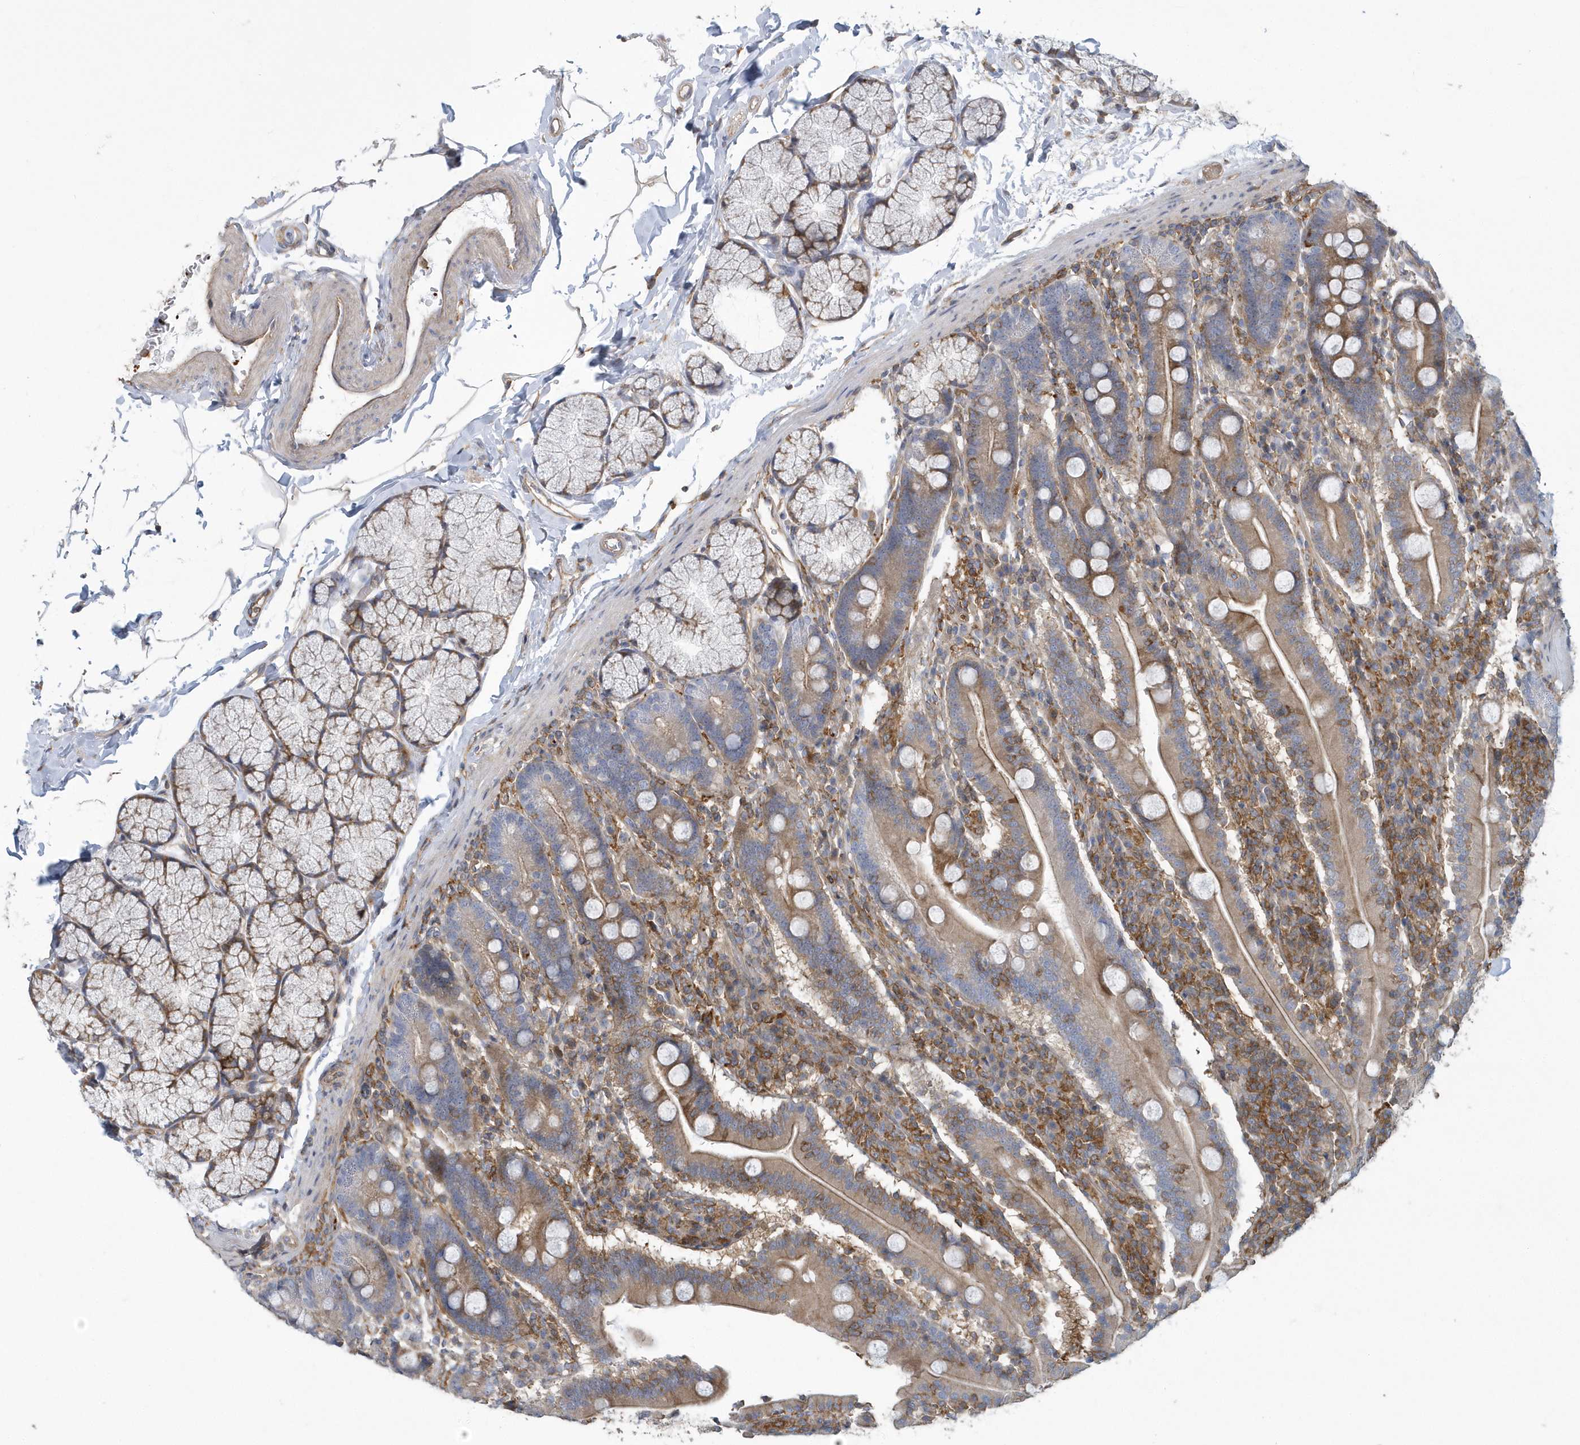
{"staining": {"intensity": "weak", "quantity": "25%-75%", "location": "cytoplasmic/membranous"}, "tissue": "duodenum", "cell_type": "Glandular cells", "image_type": "normal", "snomed": [{"axis": "morphology", "description": "Normal tissue, NOS"}, {"axis": "topography", "description": "Duodenum"}], "caption": "A brown stain labels weak cytoplasmic/membranous positivity of a protein in glandular cells of benign duodenum.", "gene": "ARAP2", "patient": {"sex": "male", "age": 35}}